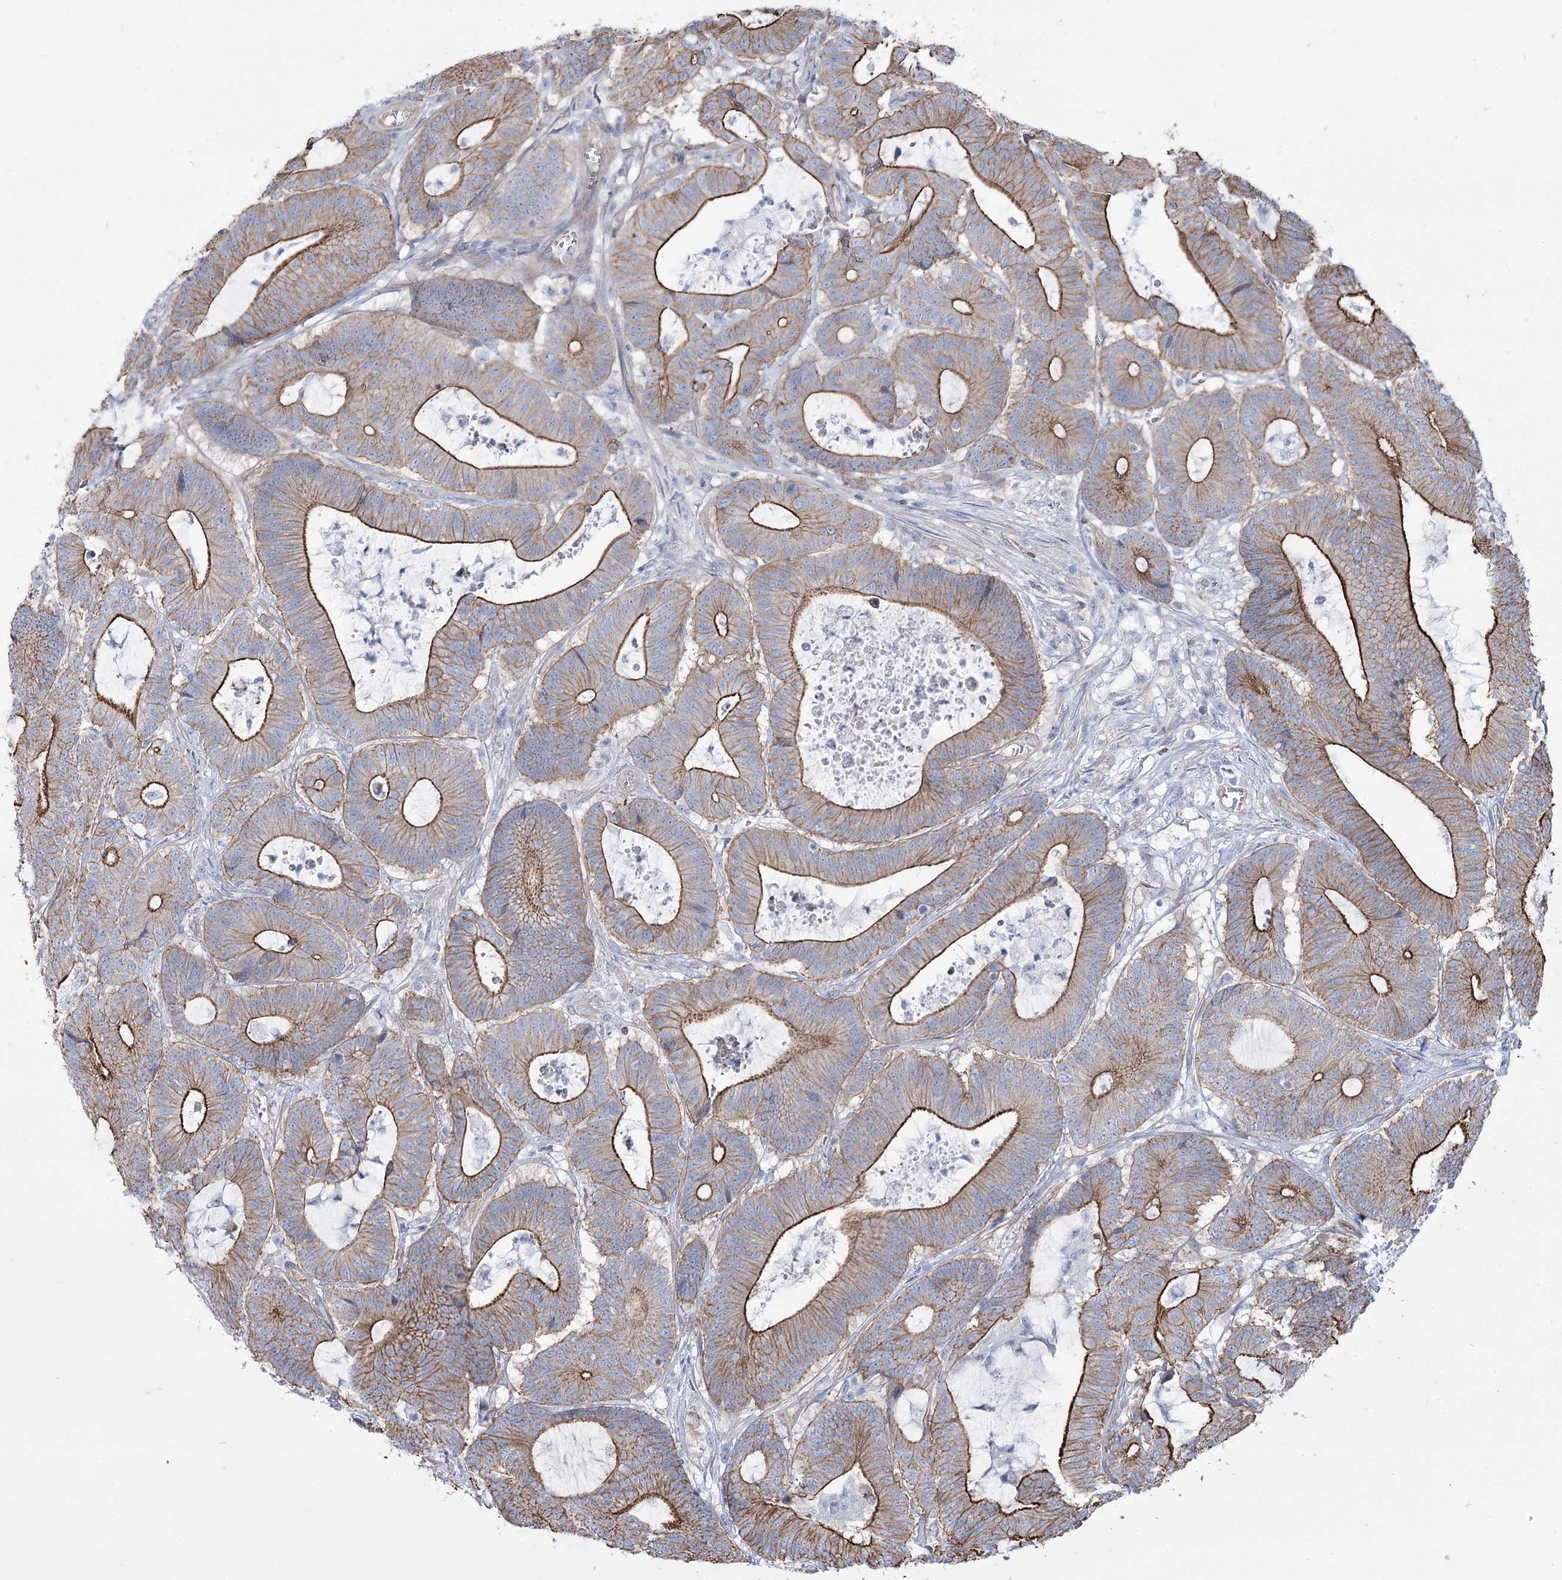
{"staining": {"intensity": "strong", "quantity": "25%-75%", "location": "cytoplasmic/membranous"}, "tissue": "colorectal cancer", "cell_type": "Tumor cells", "image_type": "cancer", "snomed": [{"axis": "morphology", "description": "Adenocarcinoma, NOS"}, {"axis": "topography", "description": "Colon"}], "caption": "Protein staining demonstrates strong cytoplasmic/membranous expression in about 25%-75% of tumor cells in colorectal adenocarcinoma. The protein of interest is shown in brown color, while the nuclei are stained blue.", "gene": "PLEKHA5", "patient": {"sex": "female", "age": 84}}